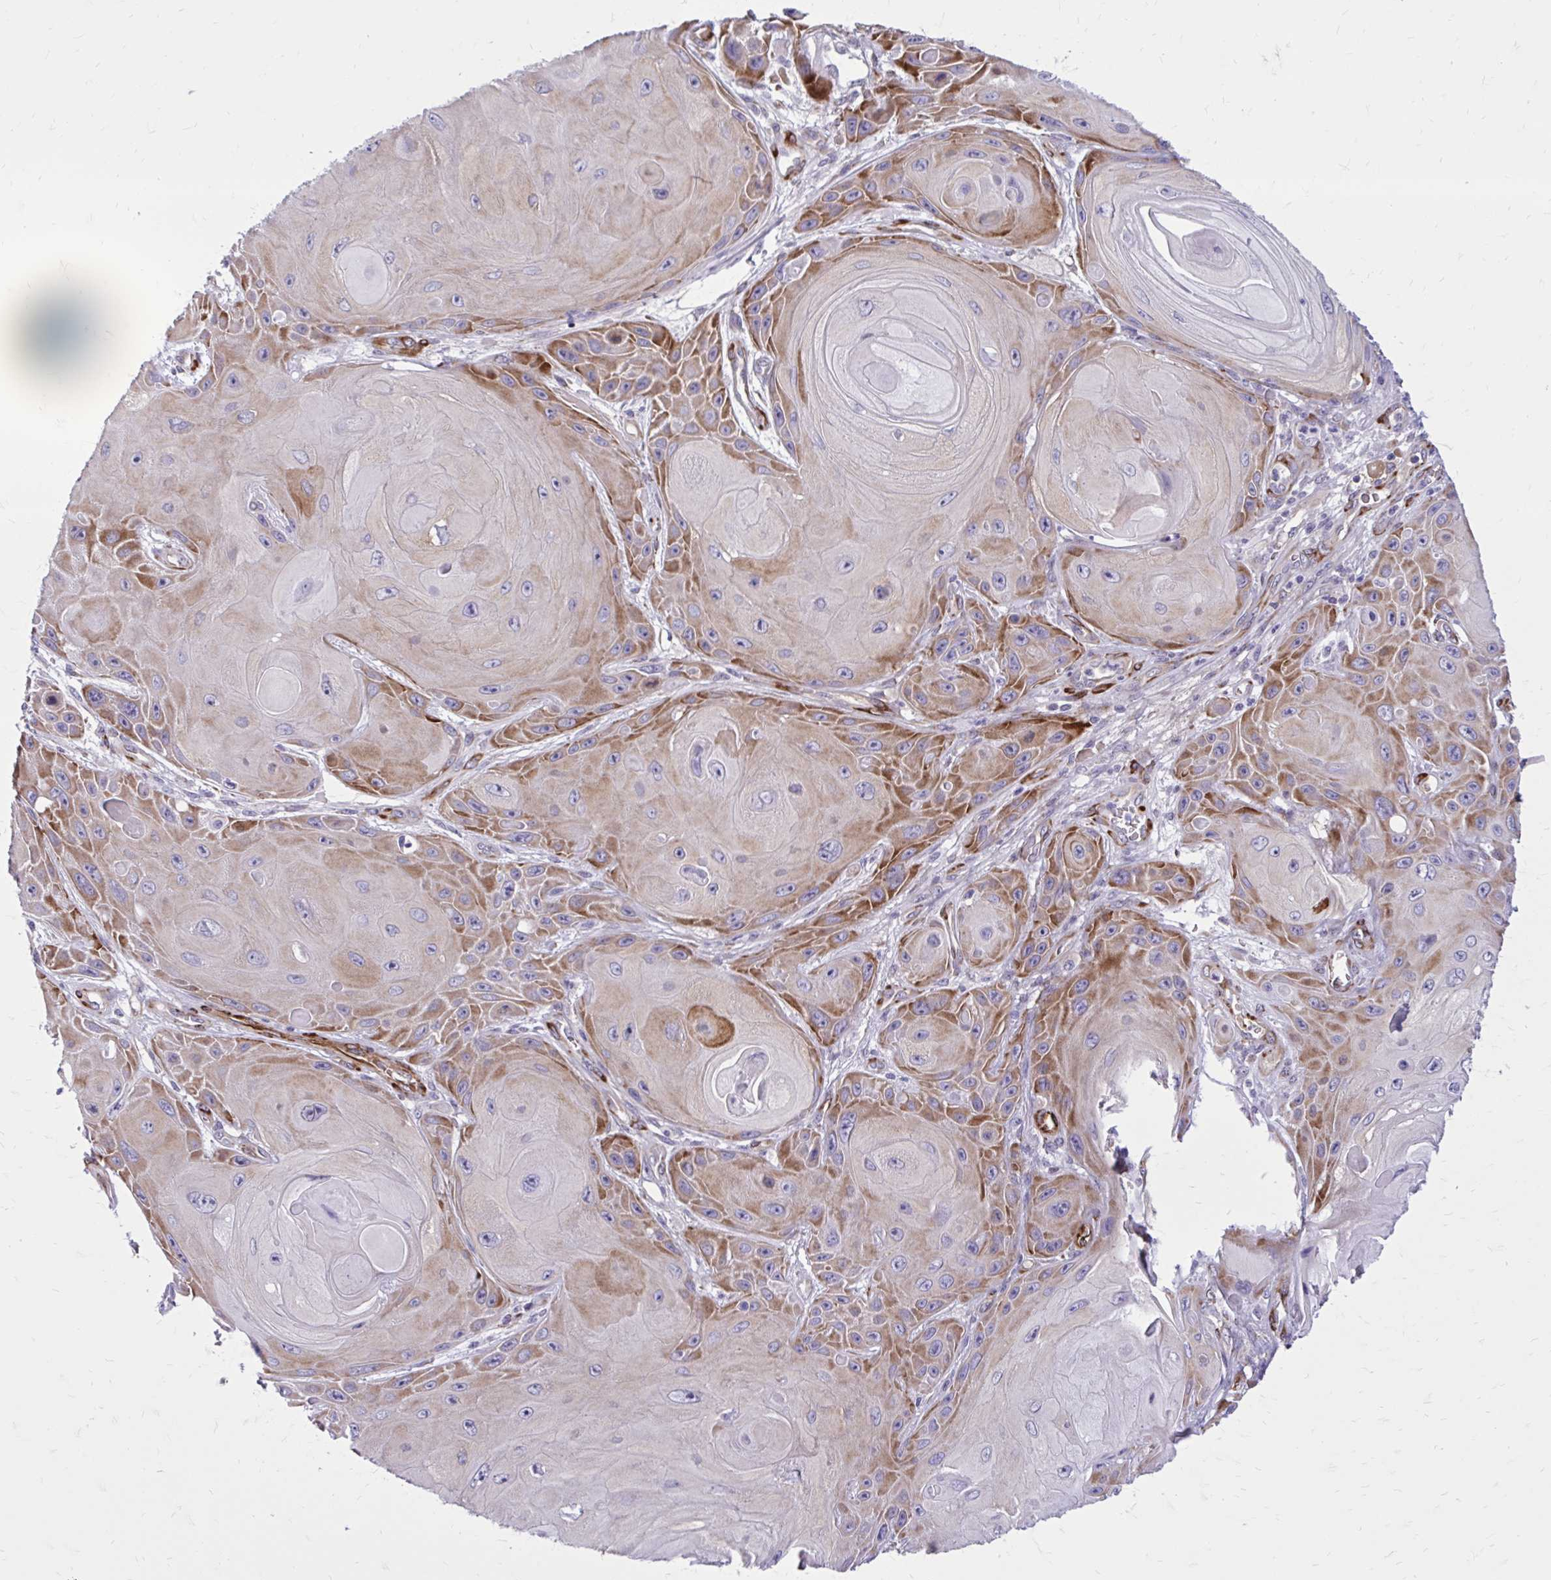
{"staining": {"intensity": "moderate", "quantity": ">75%", "location": "cytoplasmic/membranous"}, "tissue": "skin cancer", "cell_type": "Tumor cells", "image_type": "cancer", "snomed": [{"axis": "morphology", "description": "Squamous cell carcinoma, NOS"}, {"axis": "topography", "description": "Skin"}], "caption": "Immunohistochemistry (IHC) micrograph of squamous cell carcinoma (skin) stained for a protein (brown), which shows medium levels of moderate cytoplasmic/membranous positivity in about >75% of tumor cells.", "gene": "BEND5", "patient": {"sex": "female", "age": 94}}